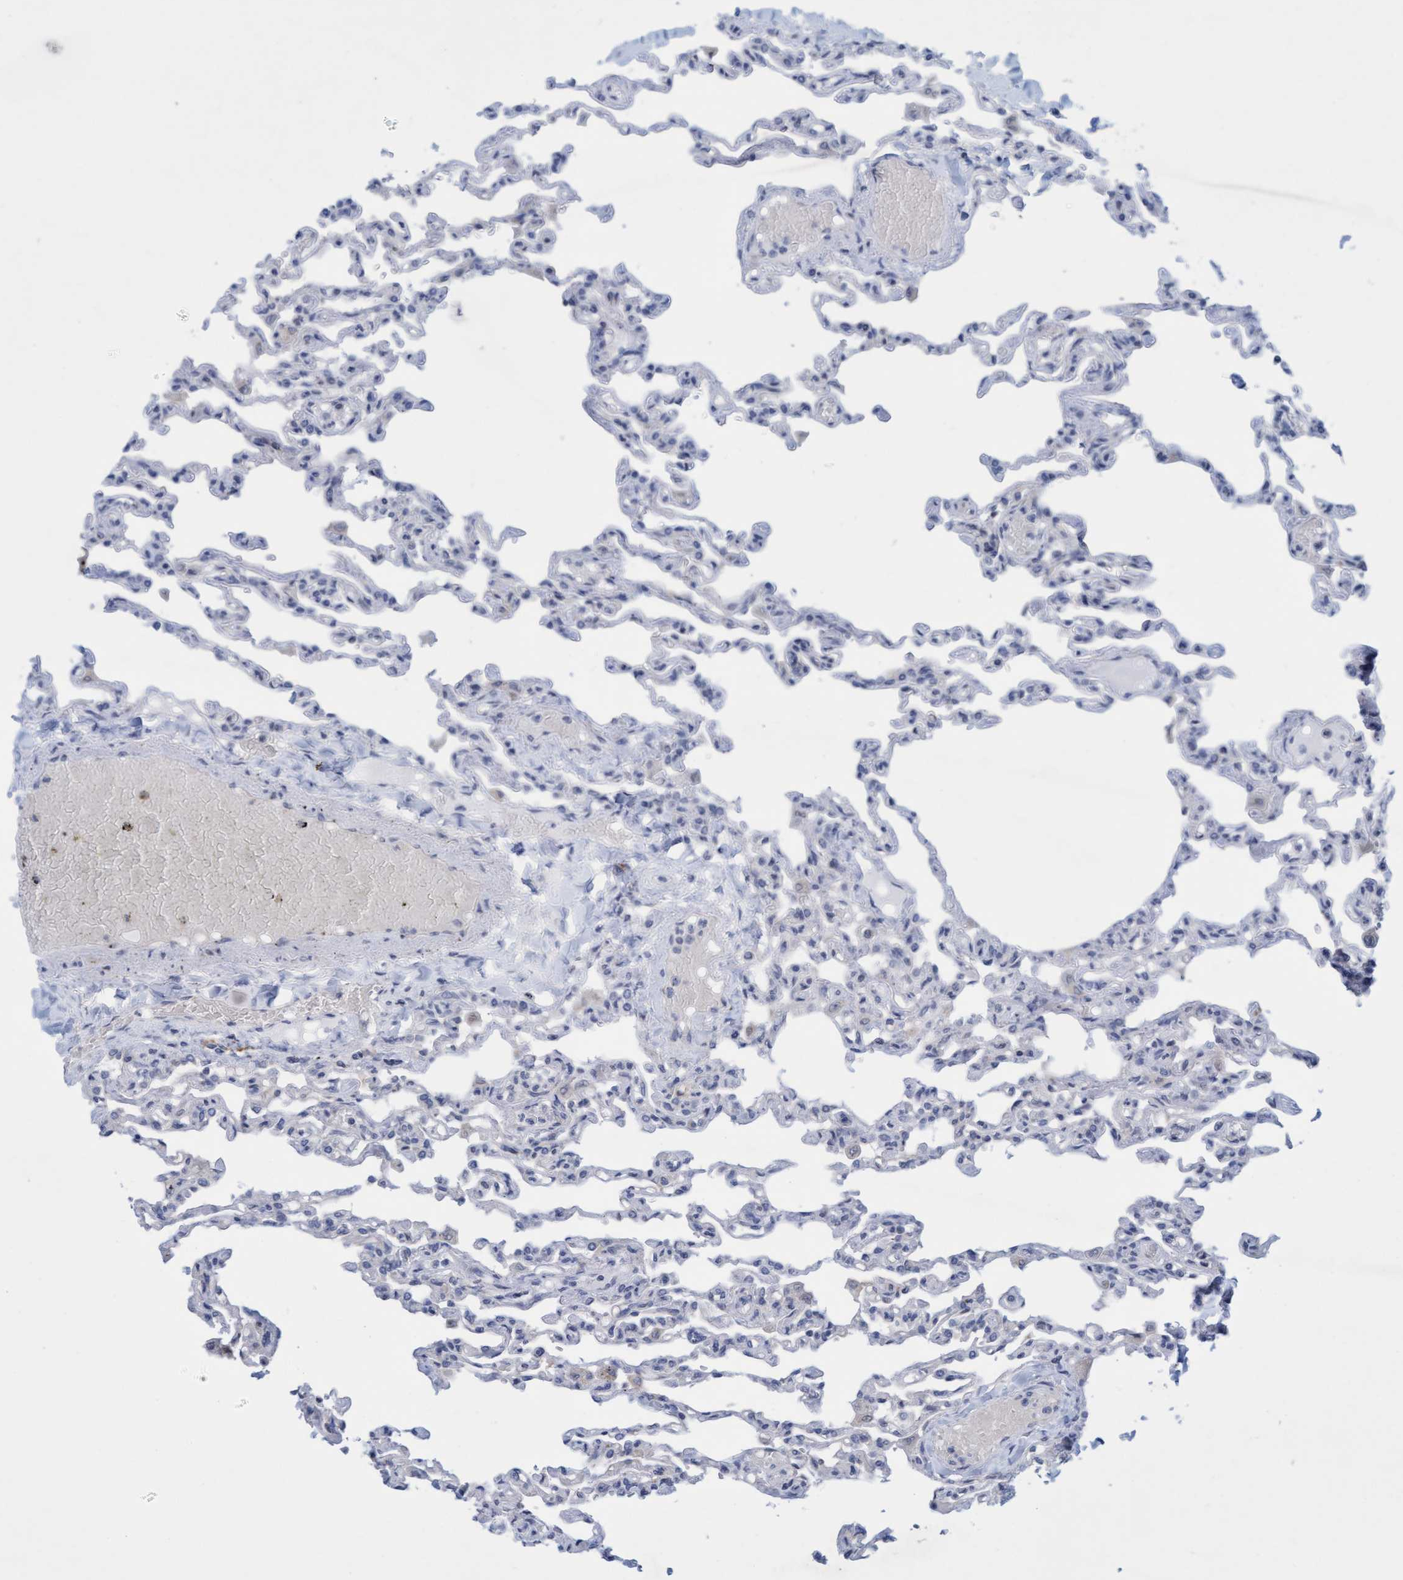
{"staining": {"intensity": "negative", "quantity": "none", "location": "none"}, "tissue": "lung", "cell_type": "Alveolar cells", "image_type": "normal", "snomed": [{"axis": "morphology", "description": "Normal tissue, NOS"}, {"axis": "topography", "description": "Lung"}], "caption": "Immunohistochemical staining of unremarkable human lung displays no significant staining in alveolar cells. (DAB immunohistochemistry (IHC) visualized using brightfield microscopy, high magnification).", "gene": "SLC28A3", "patient": {"sex": "male", "age": 21}}